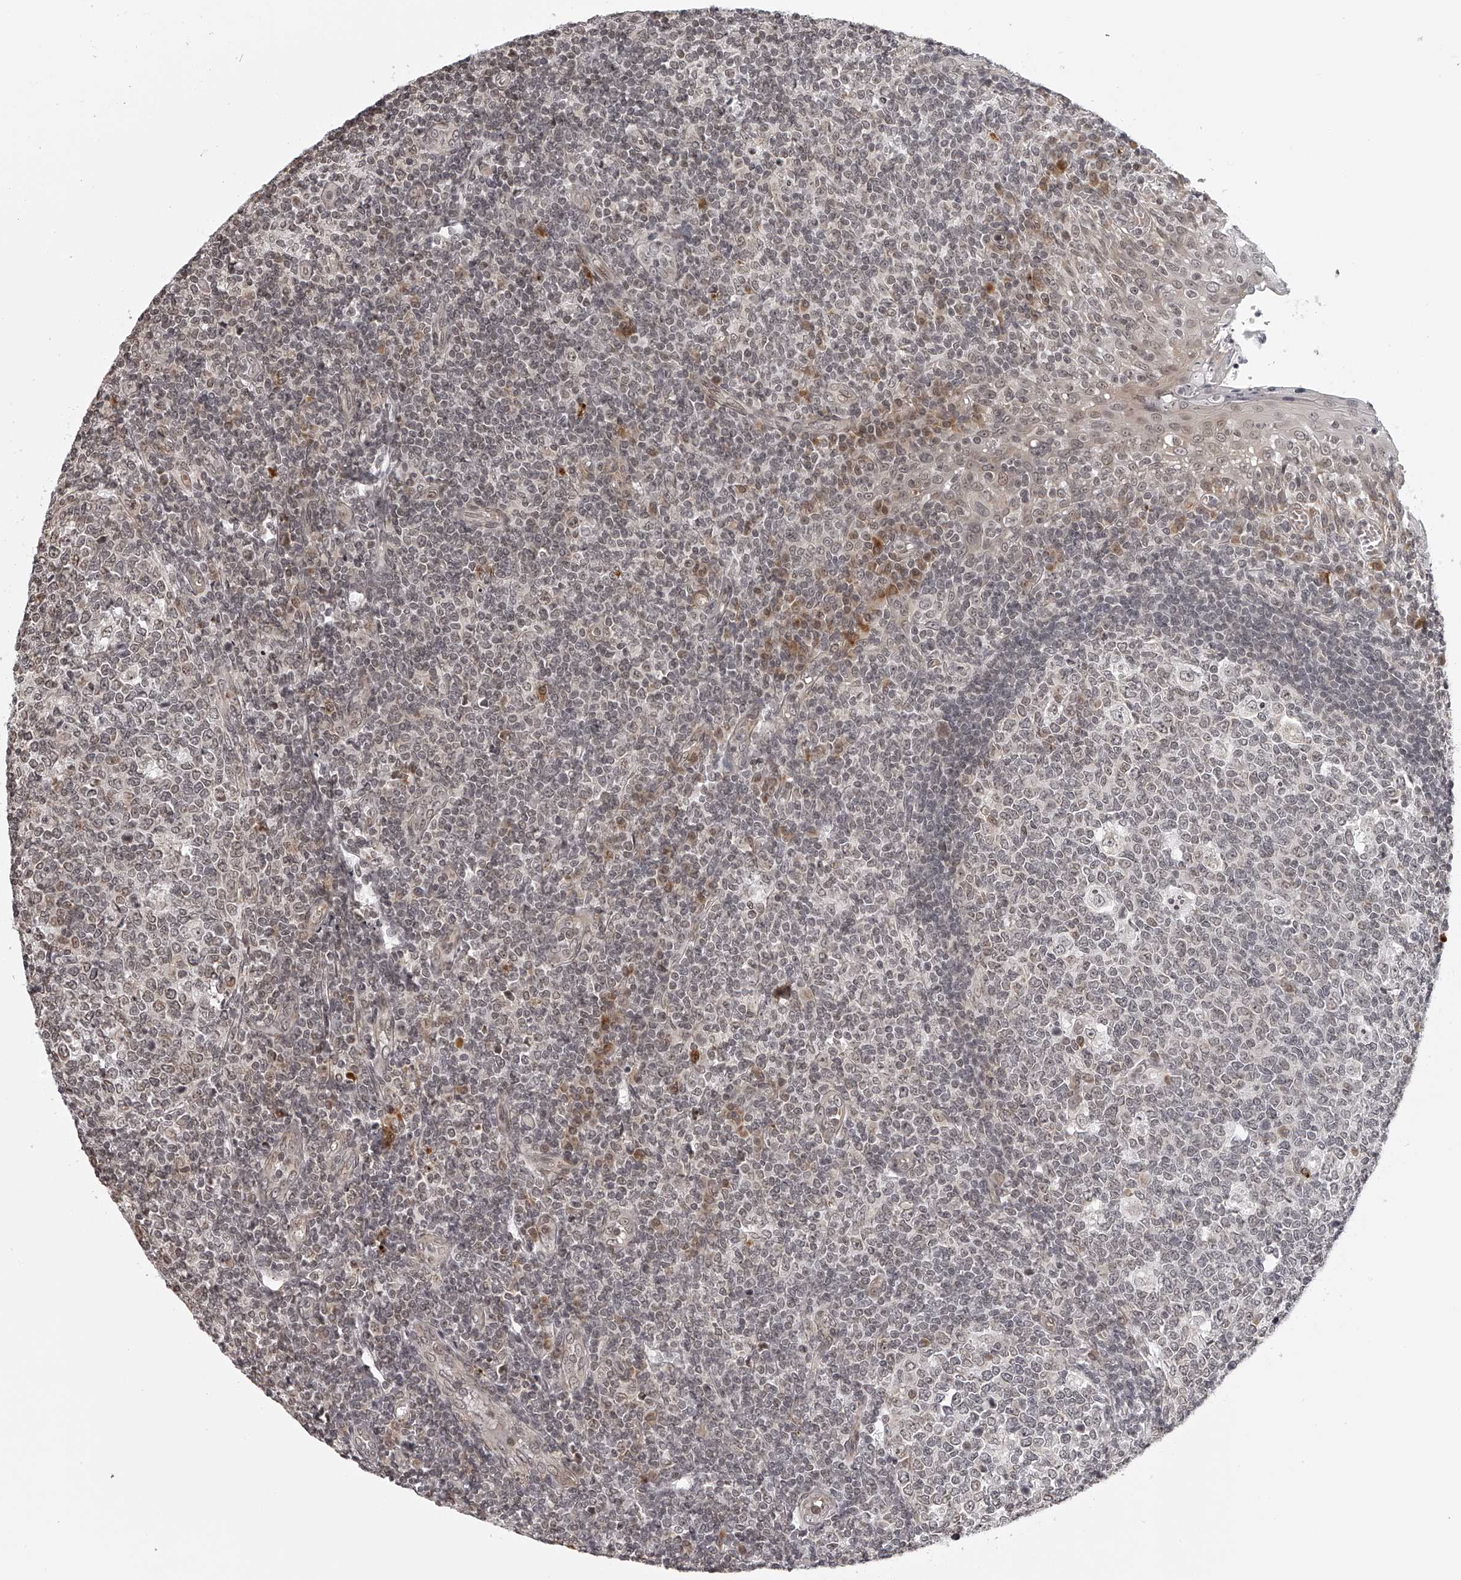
{"staining": {"intensity": "weak", "quantity": "<25%", "location": "cytoplasmic/membranous"}, "tissue": "tonsil", "cell_type": "Germinal center cells", "image_type": "normal", "snomed": [{"axis": "morphology", "description": "Normal tissue, NOS"}, {"axis": "topography", "description": "Tonsil"}], "caption": "A high-resolution micrograph shows immunohistochemistry staining of benign tonsil, which reveals no significant positivity in germinal center cells. (DAB IHC with hematoxylin counter stain).", "gene": "ODF2L", "patient": {"sex": "female", "age": 19}}